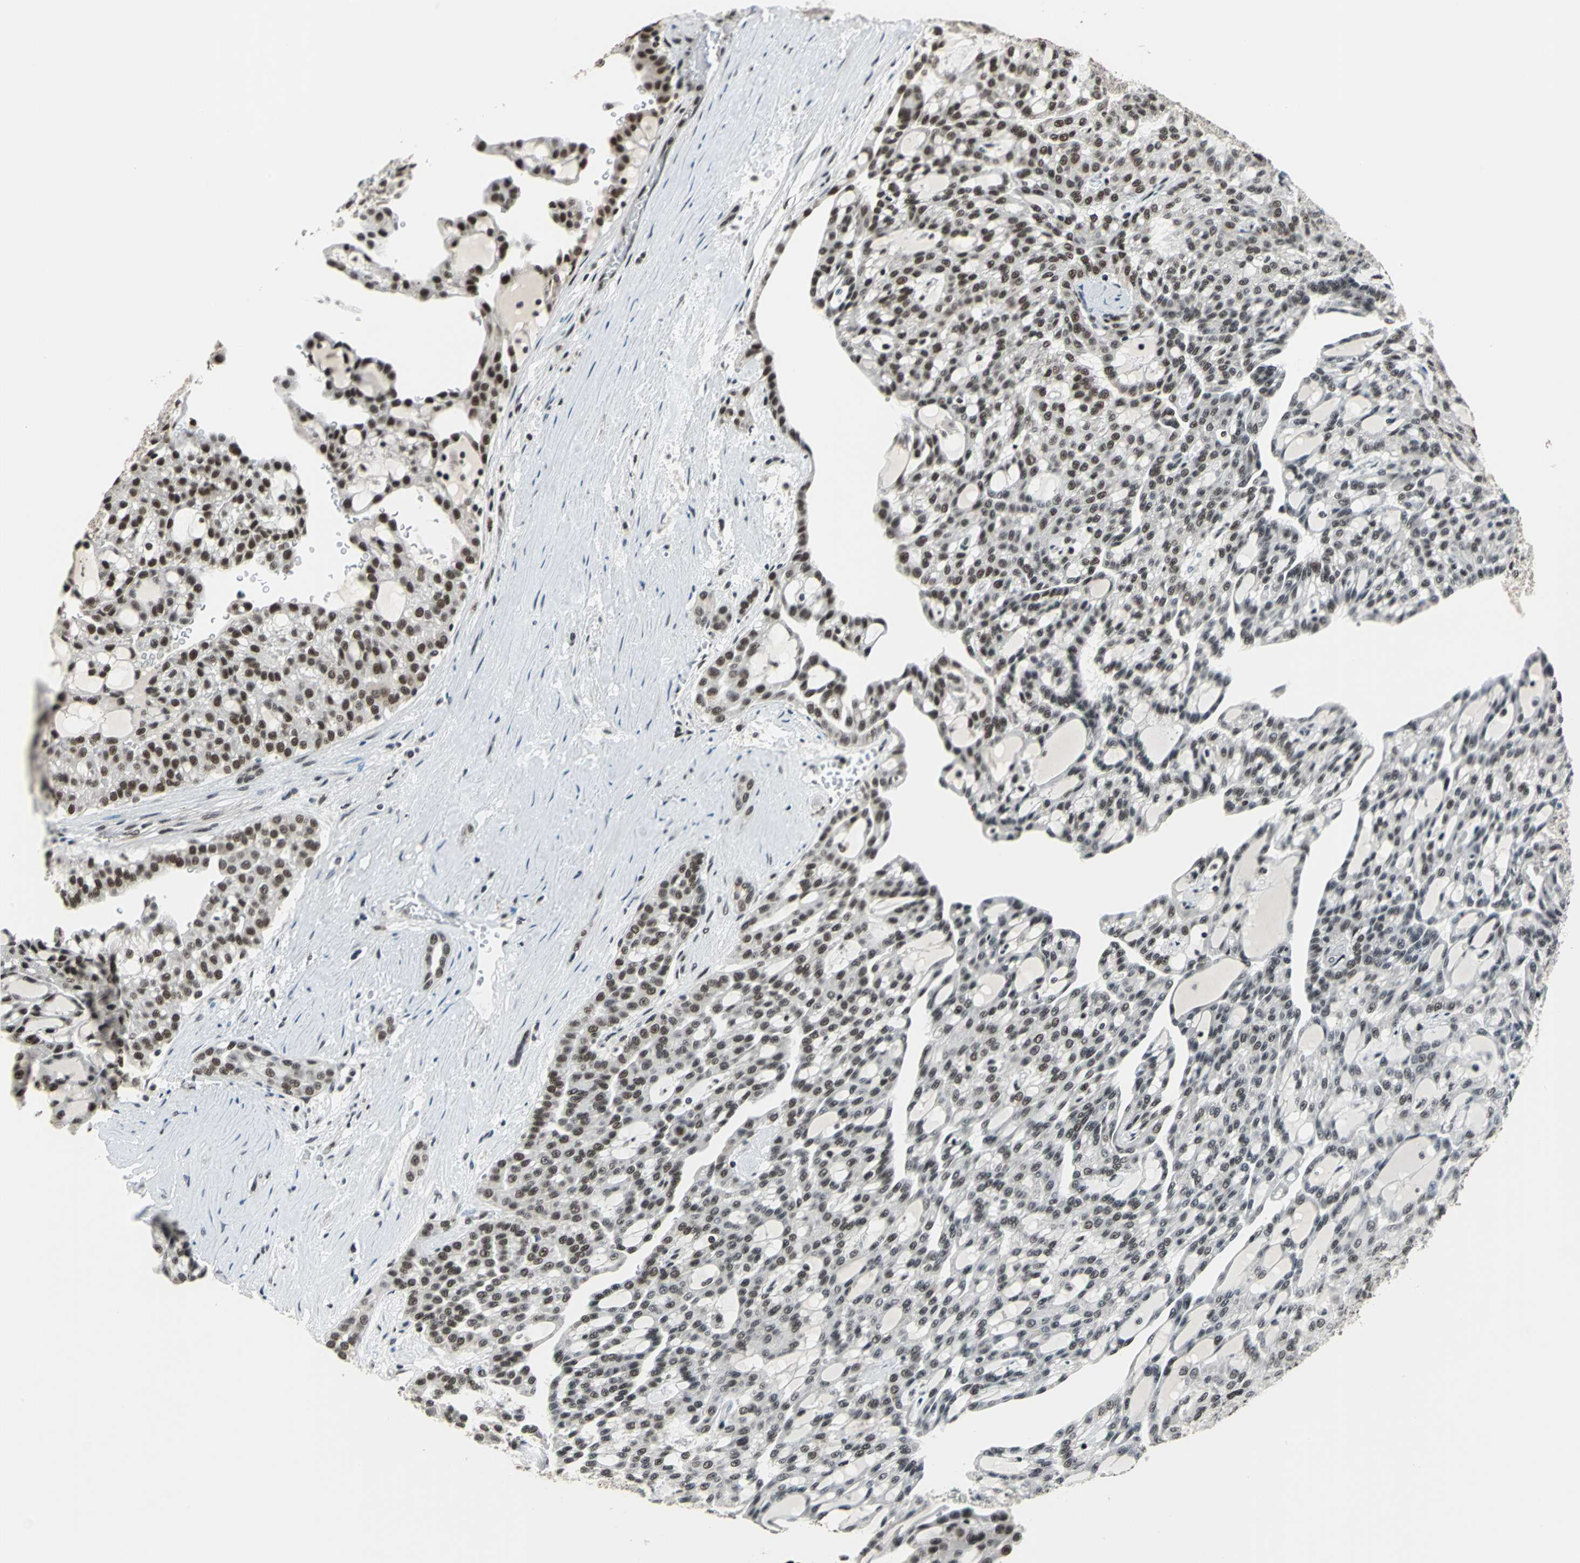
{"staining": {"intensity": "weak", "quantity": "25%-75%", "location": "nuclear"}, "tissue": "renal cancer", "cell_type": "Tumor cells", "image_type": "cancer", "snomed": [{"axis": "morphology", "description": "Adenocarcinoma, NOS"}, {"axis": "topography", "description": "Kidney"}], "caption": "Immunohistochemical staining of human renal cancer reveals low levels of weak nuclear positivity in approximately 25%-75% of tumor cells.", "gene": "BCLAF1", "patient": {"sex": "male", "age": 63}}